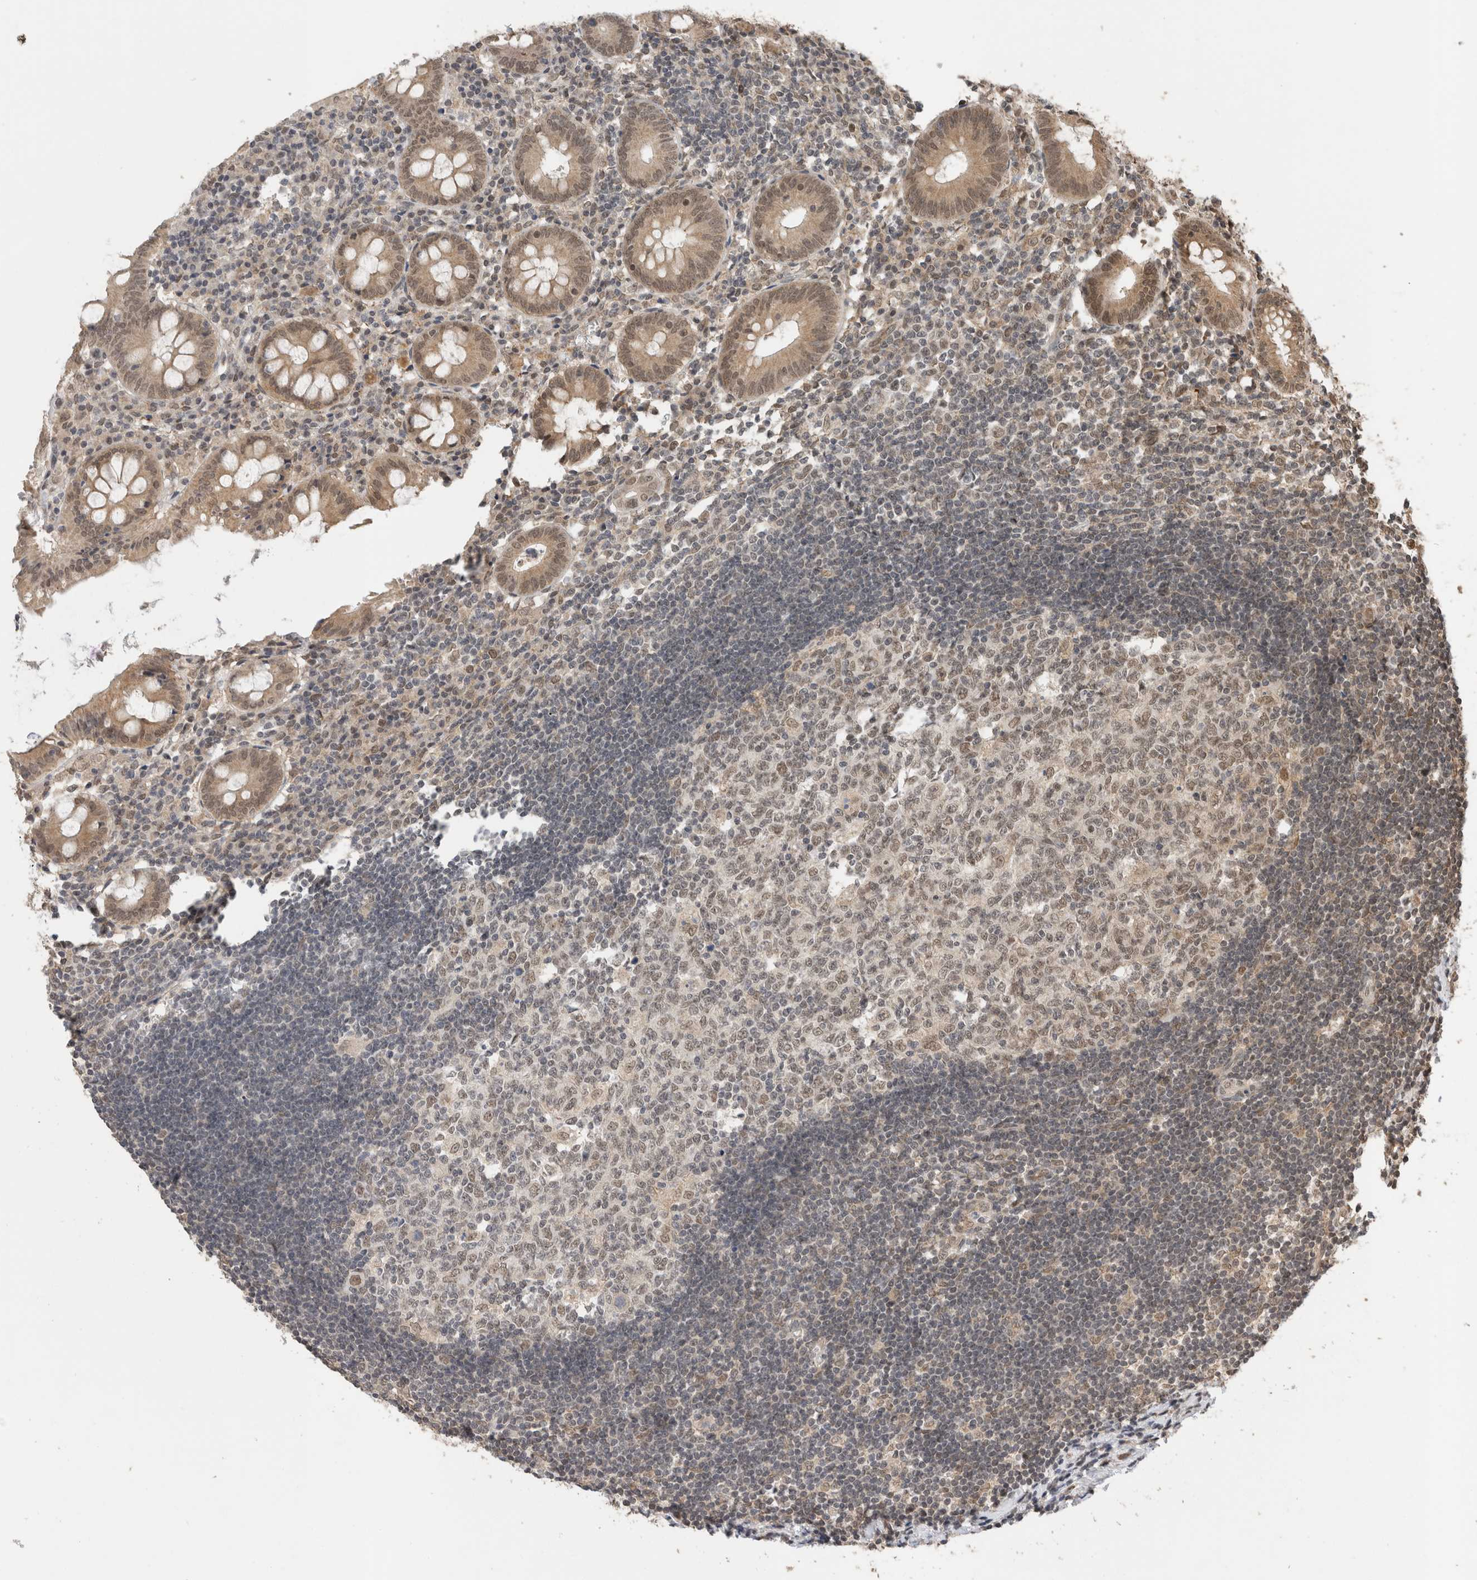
{"staining": {"intensity": "moderate", "quantity": ">75%", "location": "cytoplasmic/membranous,nuclear"}, "tissue": "appendix", "cell_type": "Glandular cells", "image_type": "normal", "snomed": [{"axis": "morphology", "description": "Normal tissue, NOS"}, {"axis": "topography", "description": "Appendix"}], "caption": "The photomicrograph displays immunohistochemical staining of normal appendix. There is moderate cytoplasmic/membranous,nuclear expression is identified in approximately >75% of glandular cells.", "gene": "C1orf21", "patient": {"sex": "female", "age": 54}}